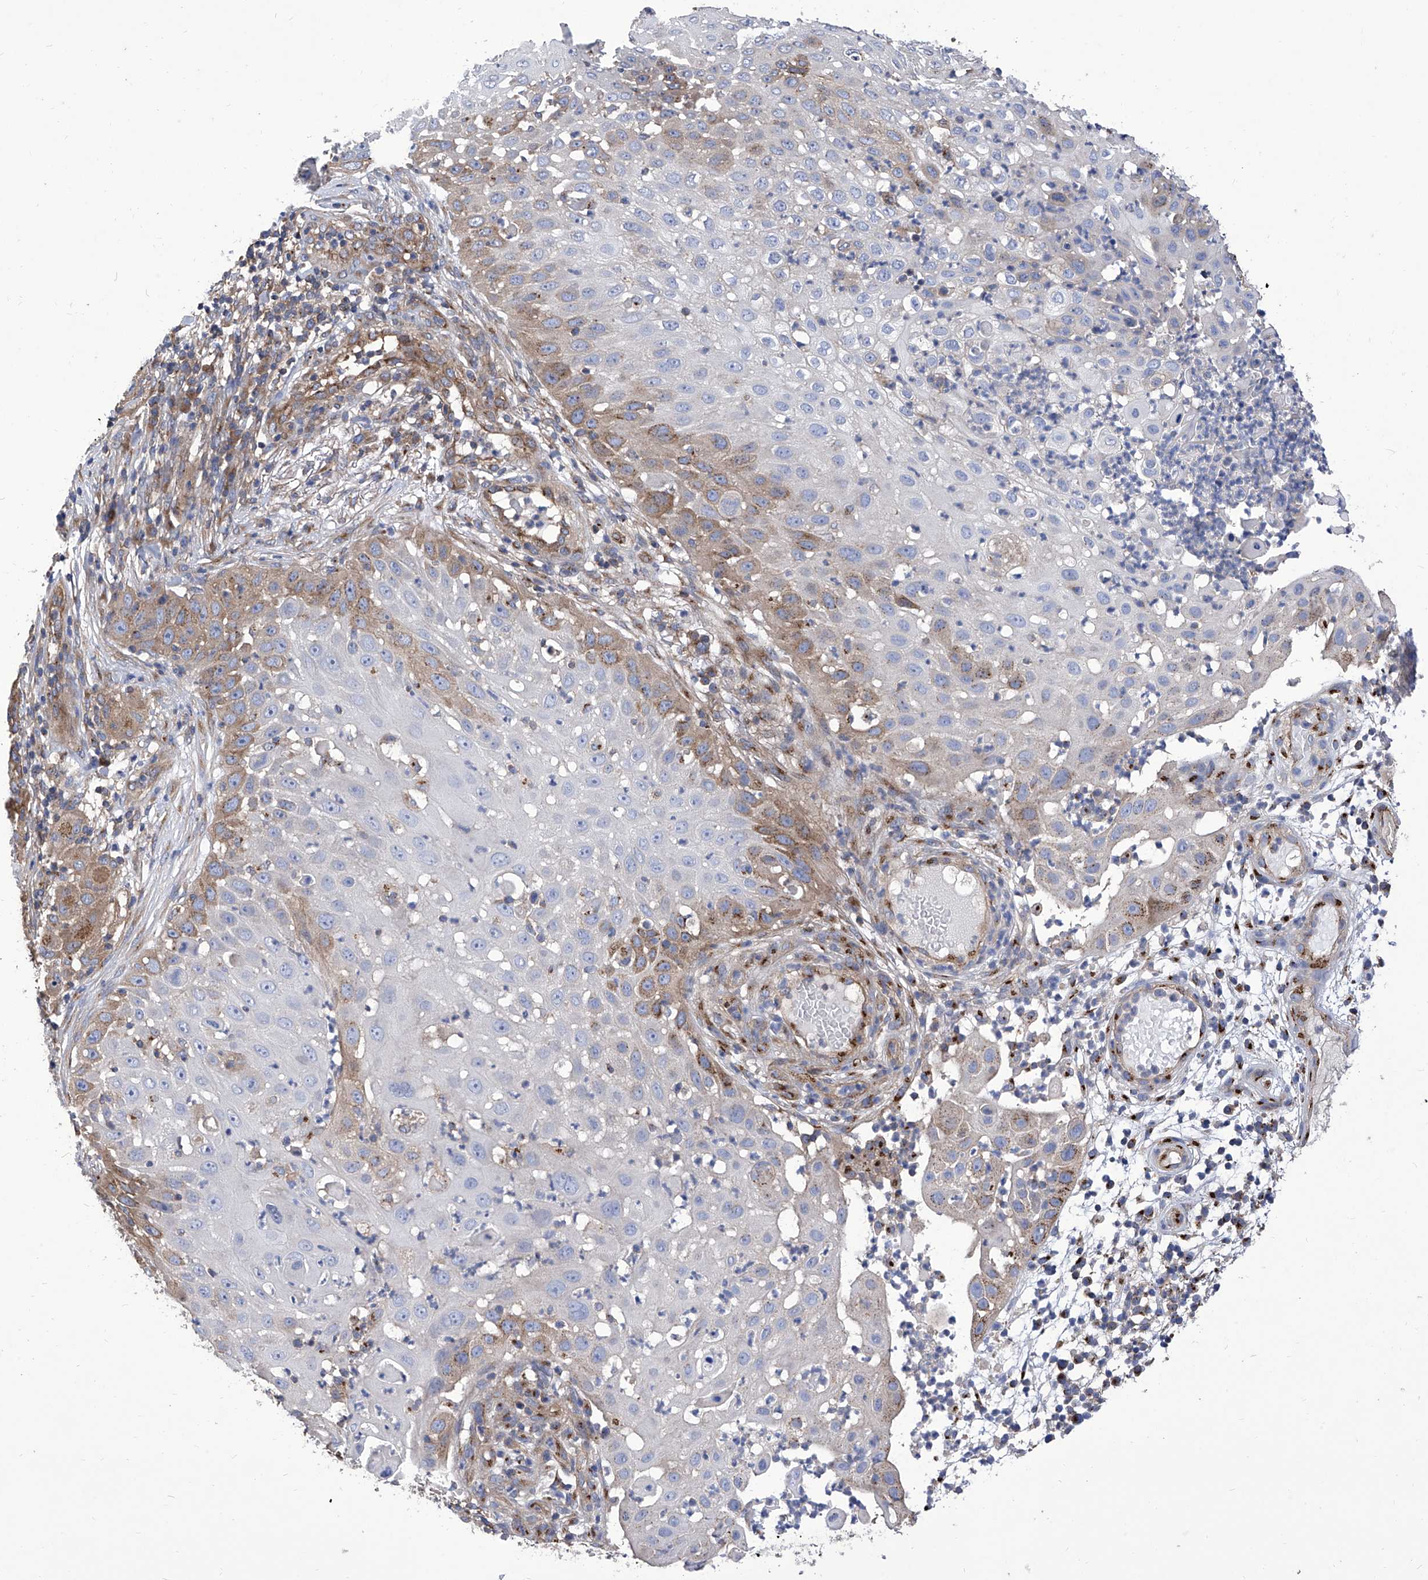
{"staining": {"intensity": "moderate", "quantity": "<25%", "location": "cytoplasmic/membranous"}, "tissue": "skin cancer", "cell_type": "Tumor cells", "image_type": "cancer", "snomed": [{"axis": "morphology", "description": "Squamous cell carcinoma, NOS"}, {"axis": "topography", "description": "Skin"}], "caption": "Skin squamous cell carcinoma stained for a protein (brown) shows moderate cytoplasmic/membranous positive positivity in approximately <25% of tumor cells.", "gene": "TJAP1", "patient": {"sex": "female", "age": 44}}